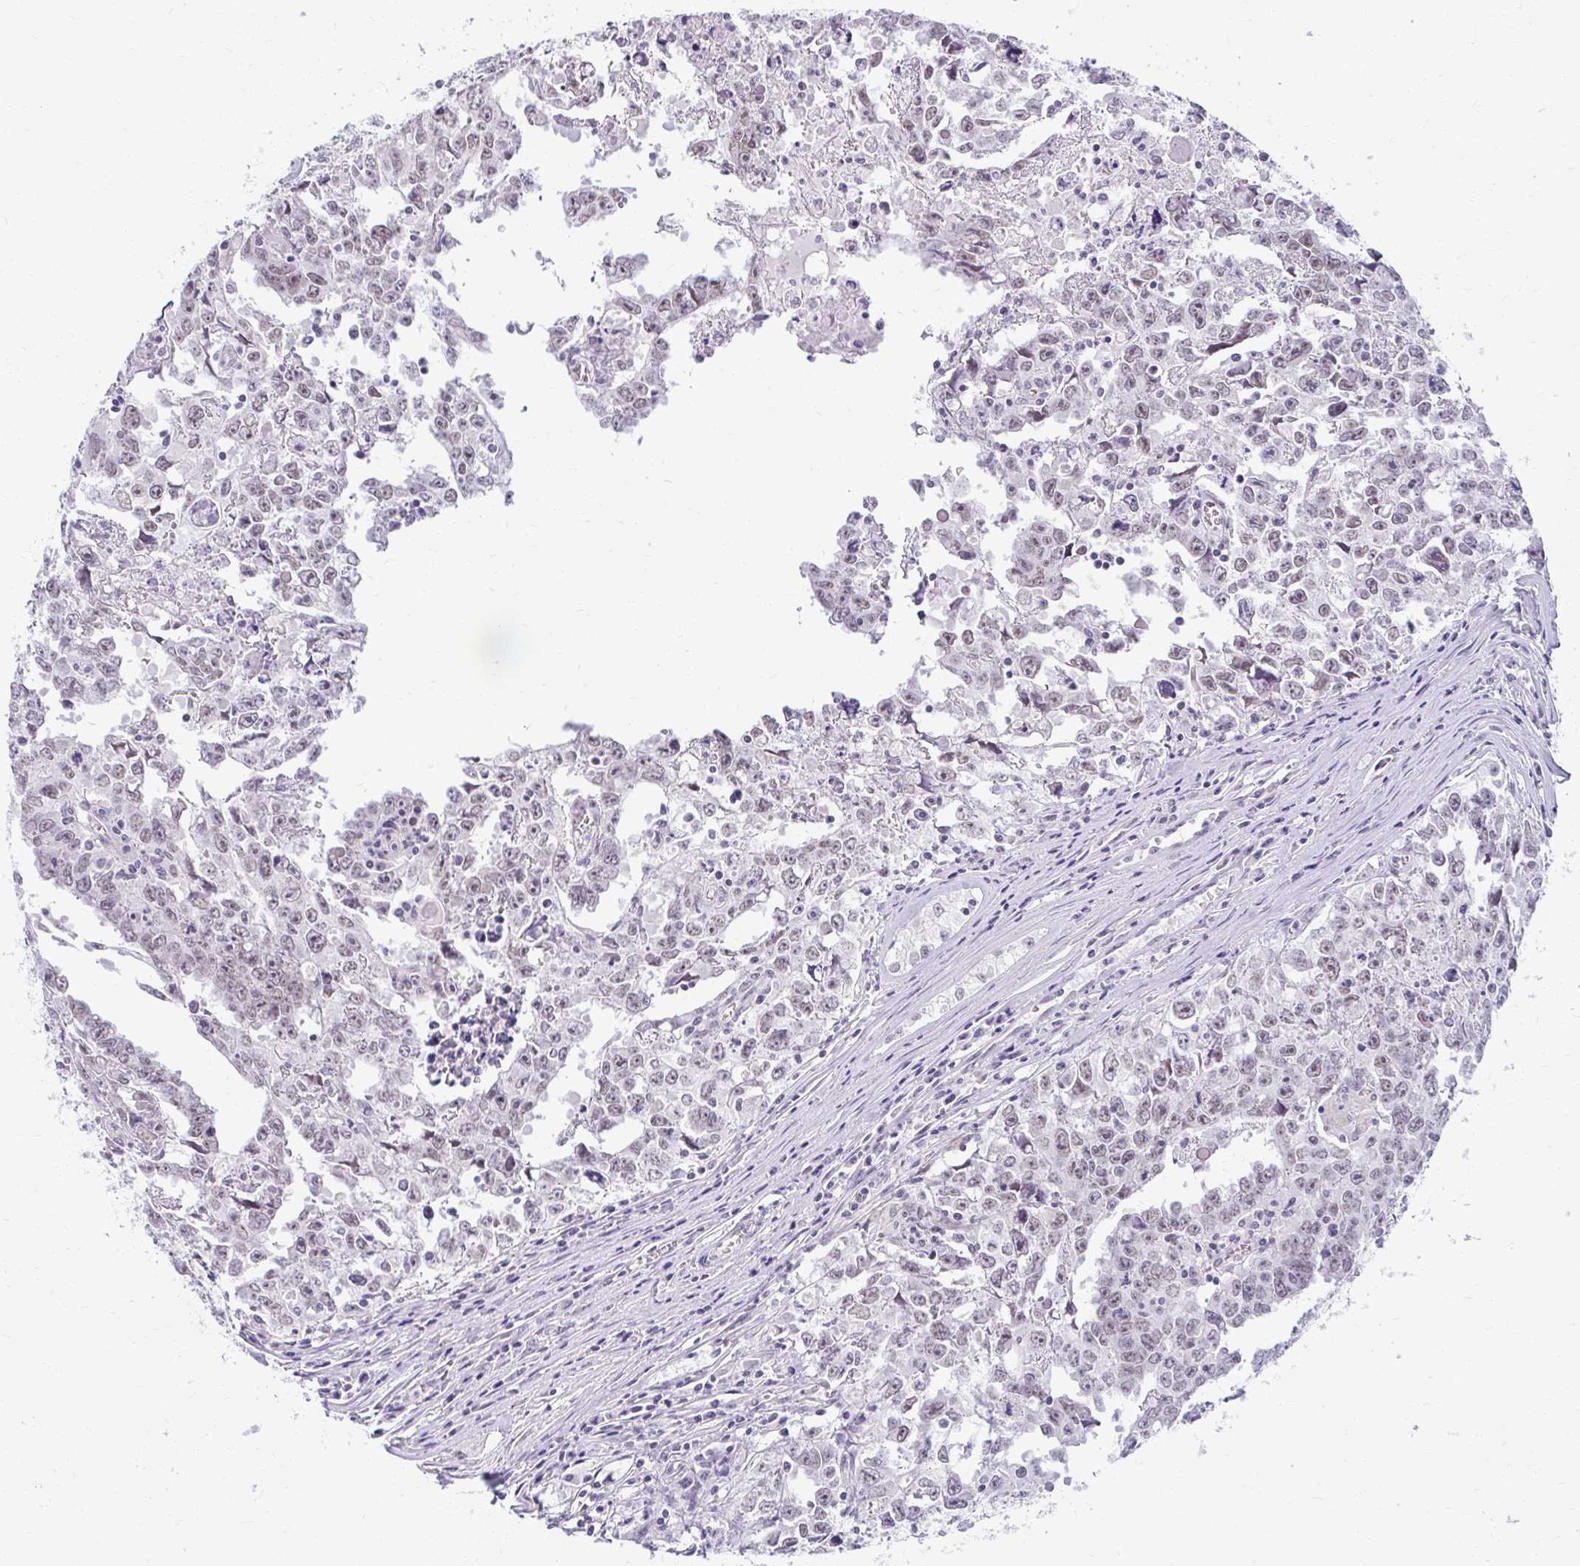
{"staining": {"intensity": "negative", "quantity": "none", "location": "none"}, "tissue": "testis cancer", "cell_type": "Tumor cells", "image_type": "cancer", "snomed": [{"axis": "morphology", "description": "Carcinoma, Embryonal, NOS"}, {"axis": "topography", "description": "Testis"}], "caption": "DAB immunohistochemical staining of embryonal carcinoma (testis) reveals no significant positivity in tumor cells. (Stains: DAB (3,3'-diaminobenzidine) immunohistochemistry with hematoxylin counter stain, Microscopy: brightfield microscopy at high magnification).", "gene": "TEX33", "patient": {"sex": "male", "age": 22}}